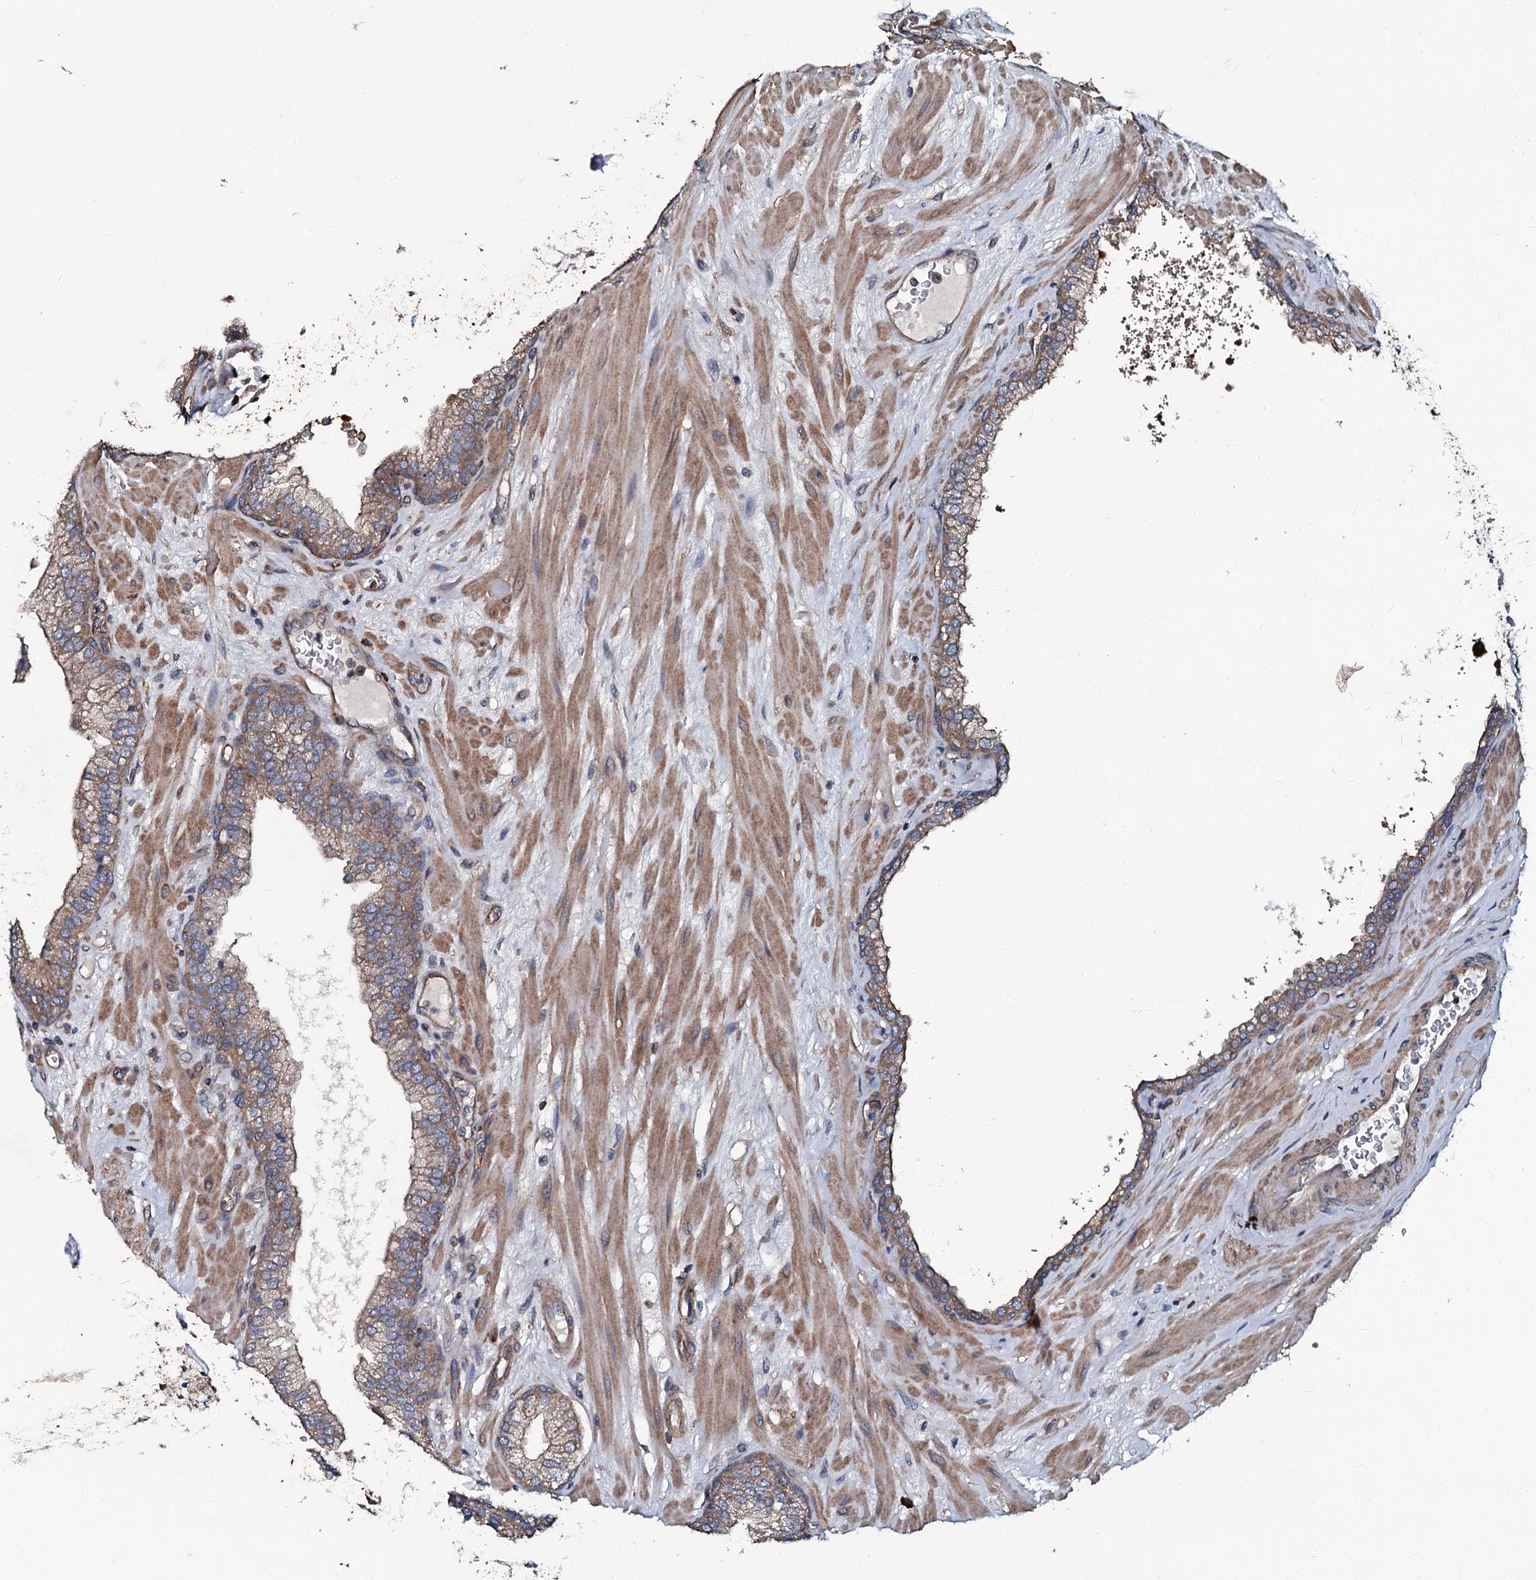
{"staining": {"intensity": "moderate", "quantity": ">75%", "location": "cytoplasmic/membranous"}, "tissue": "prostate", "cell_type": "Glandular cells", "image_type": "normal", "snomed": [{"axis": "morphology", "description": "Normal tissue, NOS"}, {"axis": "topography", "description": "Prostate"}], "caption": "IHC staining of benign prostate, which exhibits medium levels of moderate cytoplasmic/membranous staining in about >75% of glandular cells indicating moderate cytoplasmic/membranous protein positivity. The staining was performed using DAB (3,3'-diaminobenzidine) (brown) for protein detection and nuclei were counterstained in hematoxylin (blue).", "gene": "USPL1", "patient": {"sex": "male", "age": 60}}